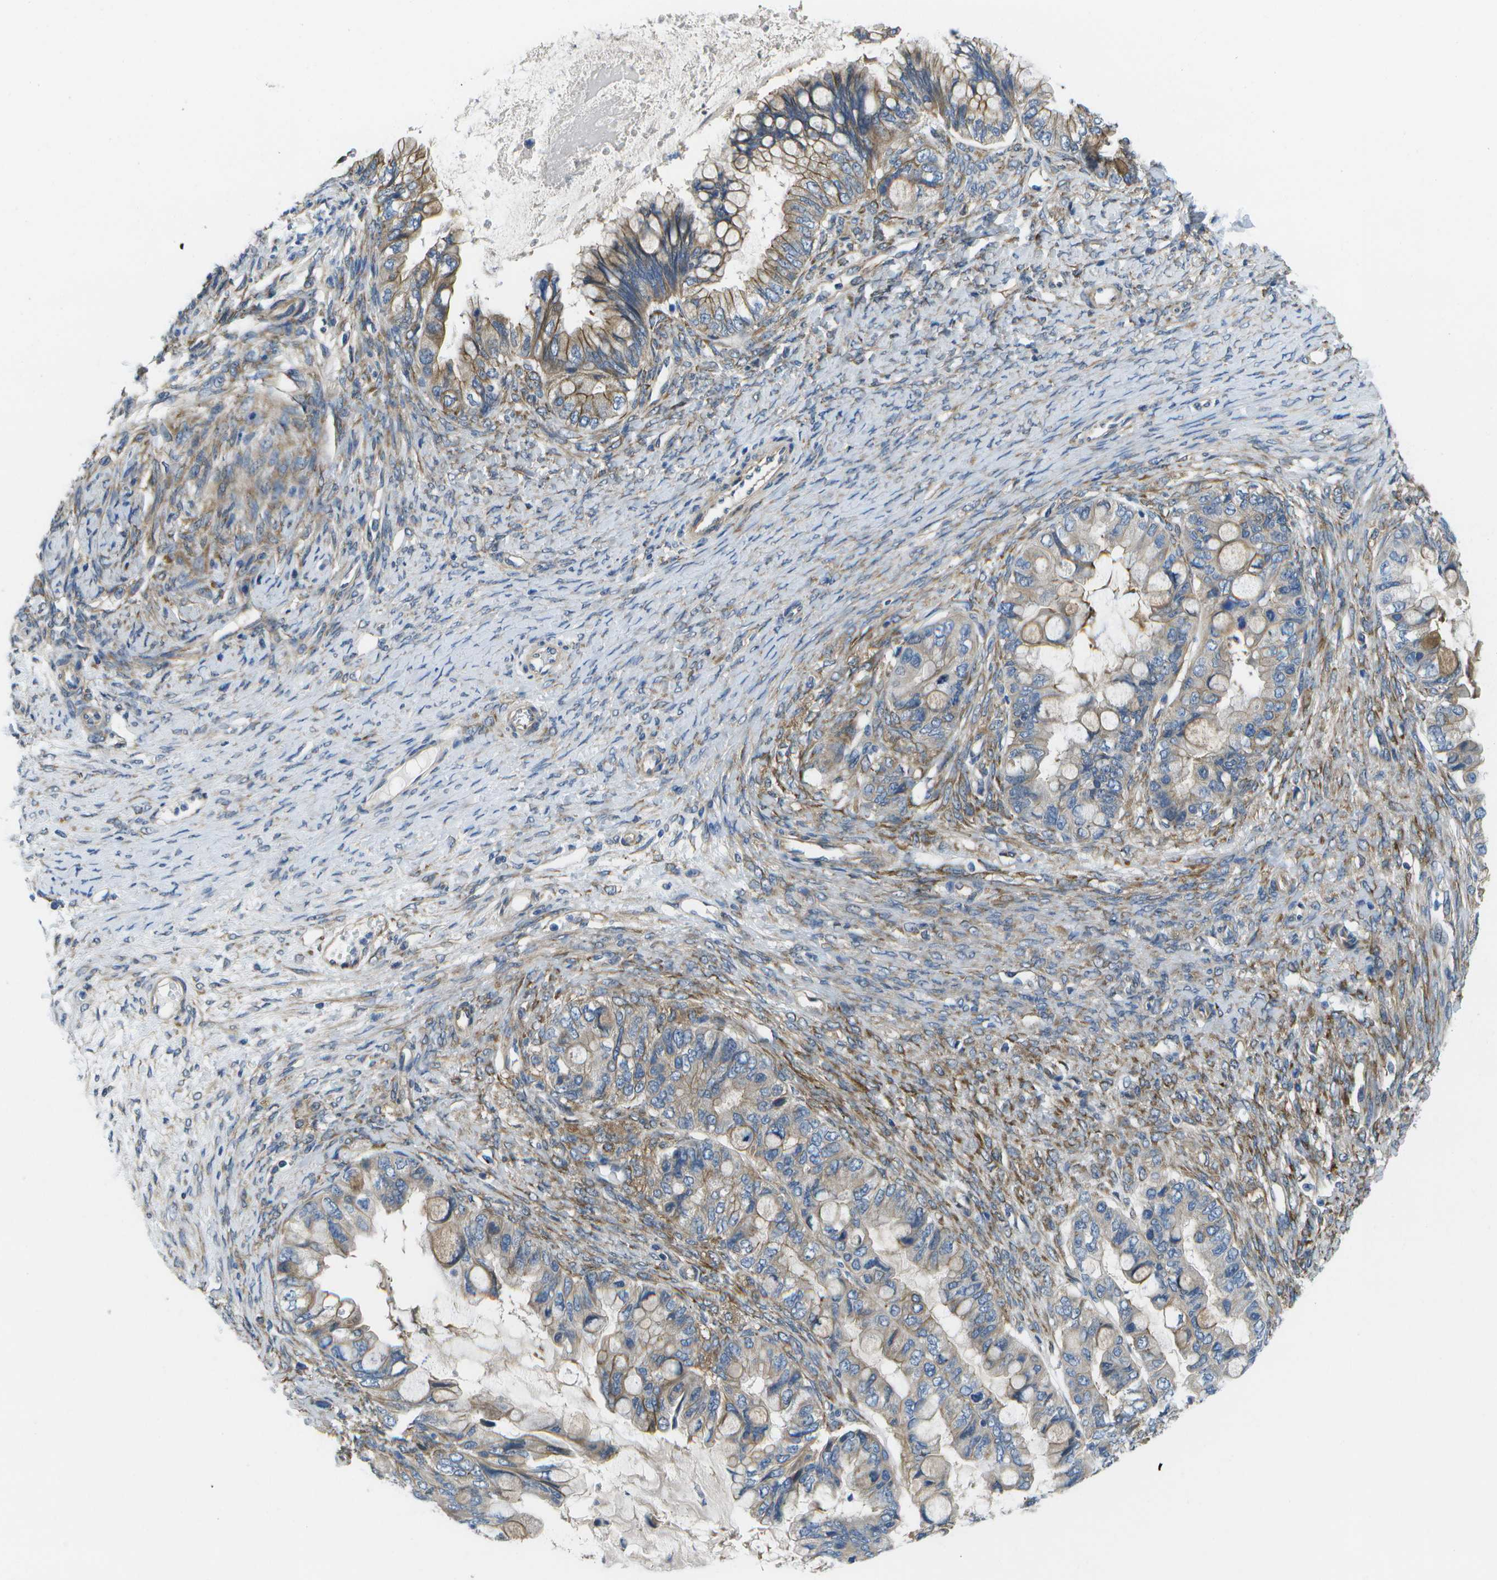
{"staining": {"intensity": "weak", "quantity": ">75%", "location": "cytoplasmic/membranous"}, "tissue": "ovarian cancer", "cell_type": "Tumor cells", "image_type": "cancer", "snomed": [{"axis": "morphology", "description": "Cystadenocarcinoma, mucinous, NOS"}, {"axis": "topography", "description": "Ovary"}], "caption": "IHC of human ovarian cancer (mucinous cystadenocarcinoma) demonstrates low levels of weak cytoplasmic/membranous positivity in about >75% of tumor cells.", "gene": "P3H1", "patient": {"sex": "female", "age": 80}}